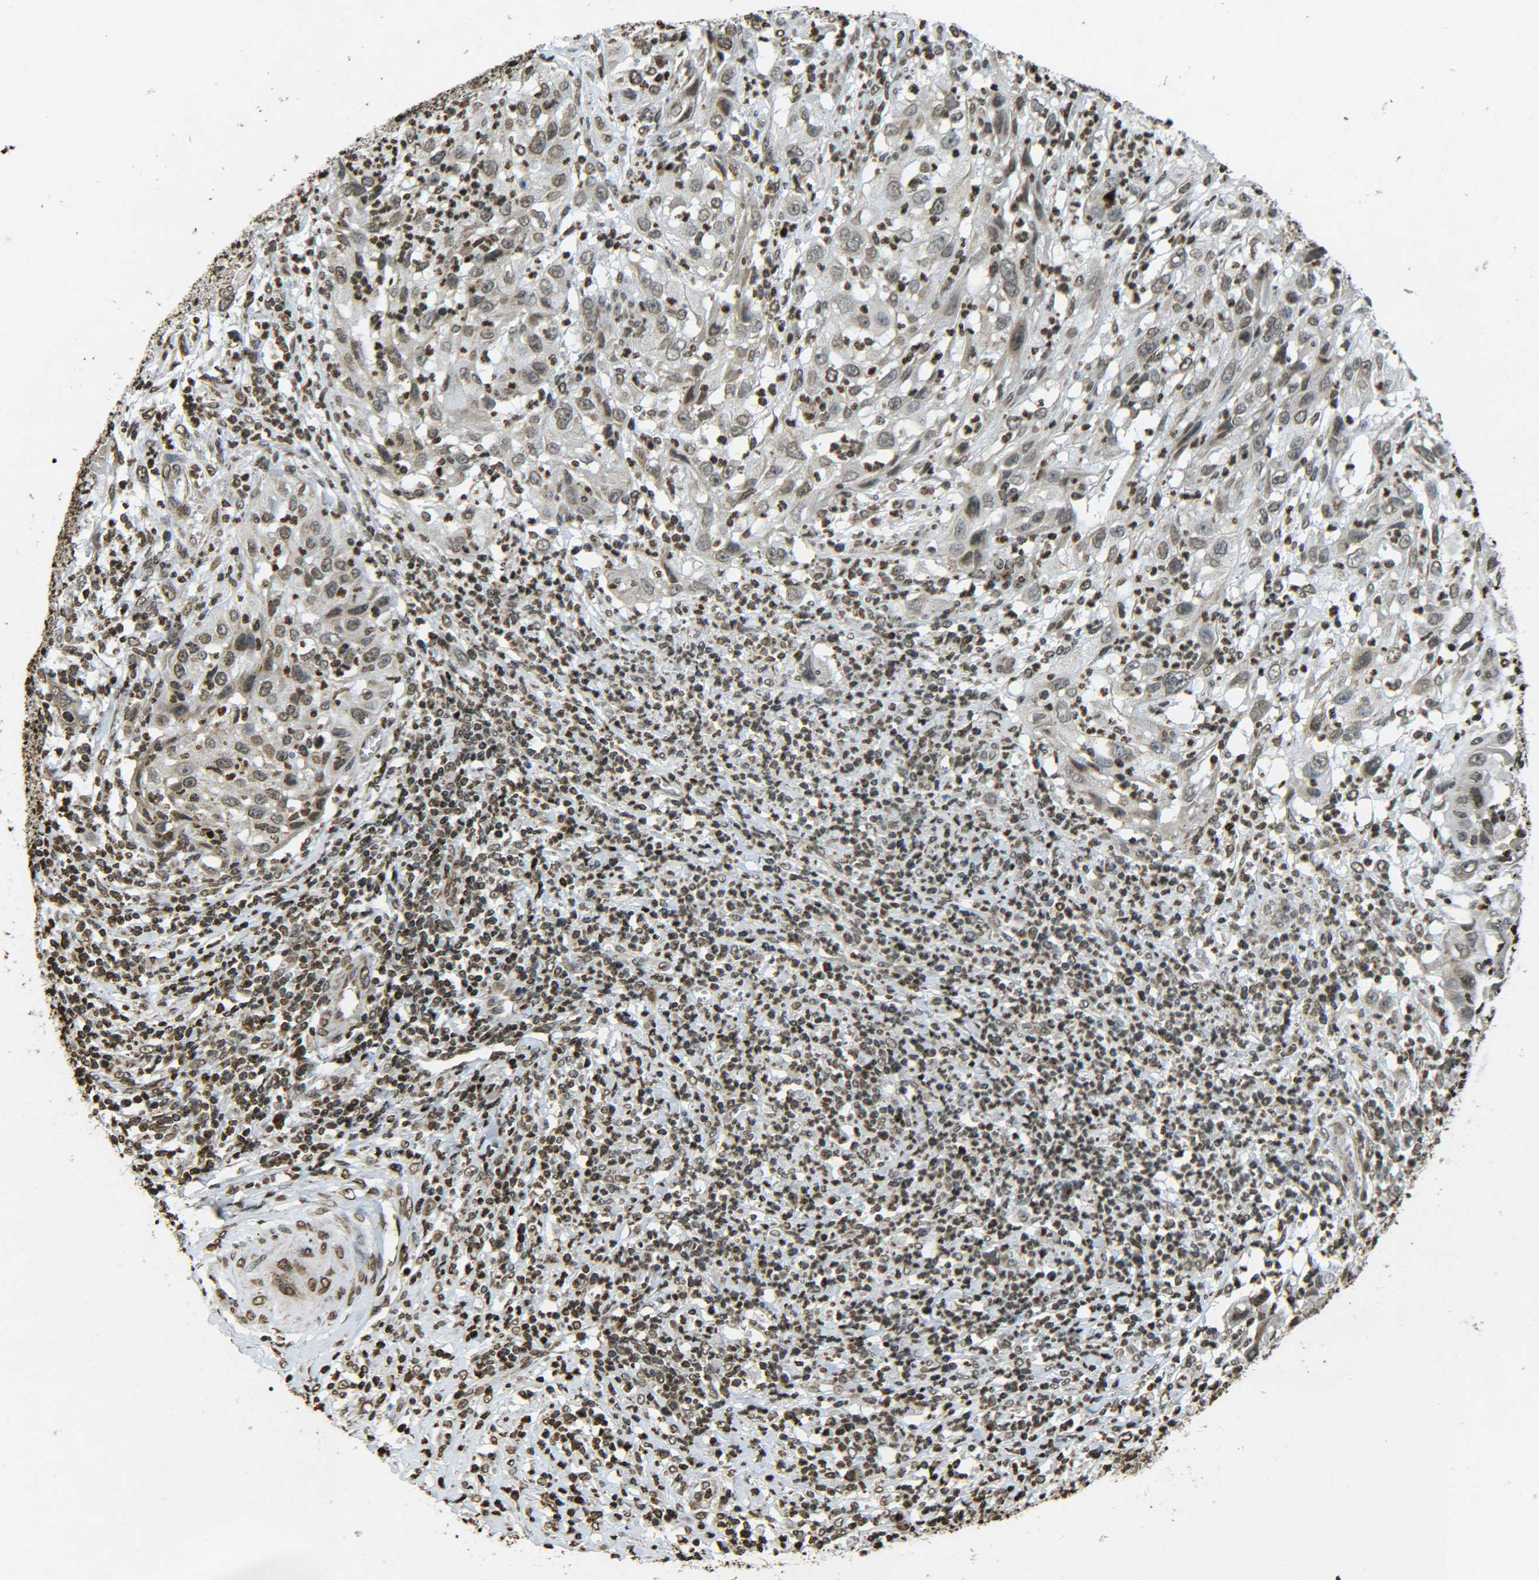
{"staining": {"intensity": "moderate", "quantity": ">75%", "location": "nuclear"}, "tissue": "cervical cancer", "cell_type": "Tumor cells", "image_type": "cancer", "snomed": [{"axis": "morphology", "description": "Squamous cell carcinoma, NOS"}, {"axis": "topography", "description": "Cervix"}], "caption": "This image shows squamous cell carcinoma (cervical) stained with immunohistochemistry to label a protein in brown. The nuclear of tumor cells show moderate positivity for the protein. Nuclei are counter-stained blue.", "gene": "NEUROG2", "patient": {"sex": "female", "age": 32}}